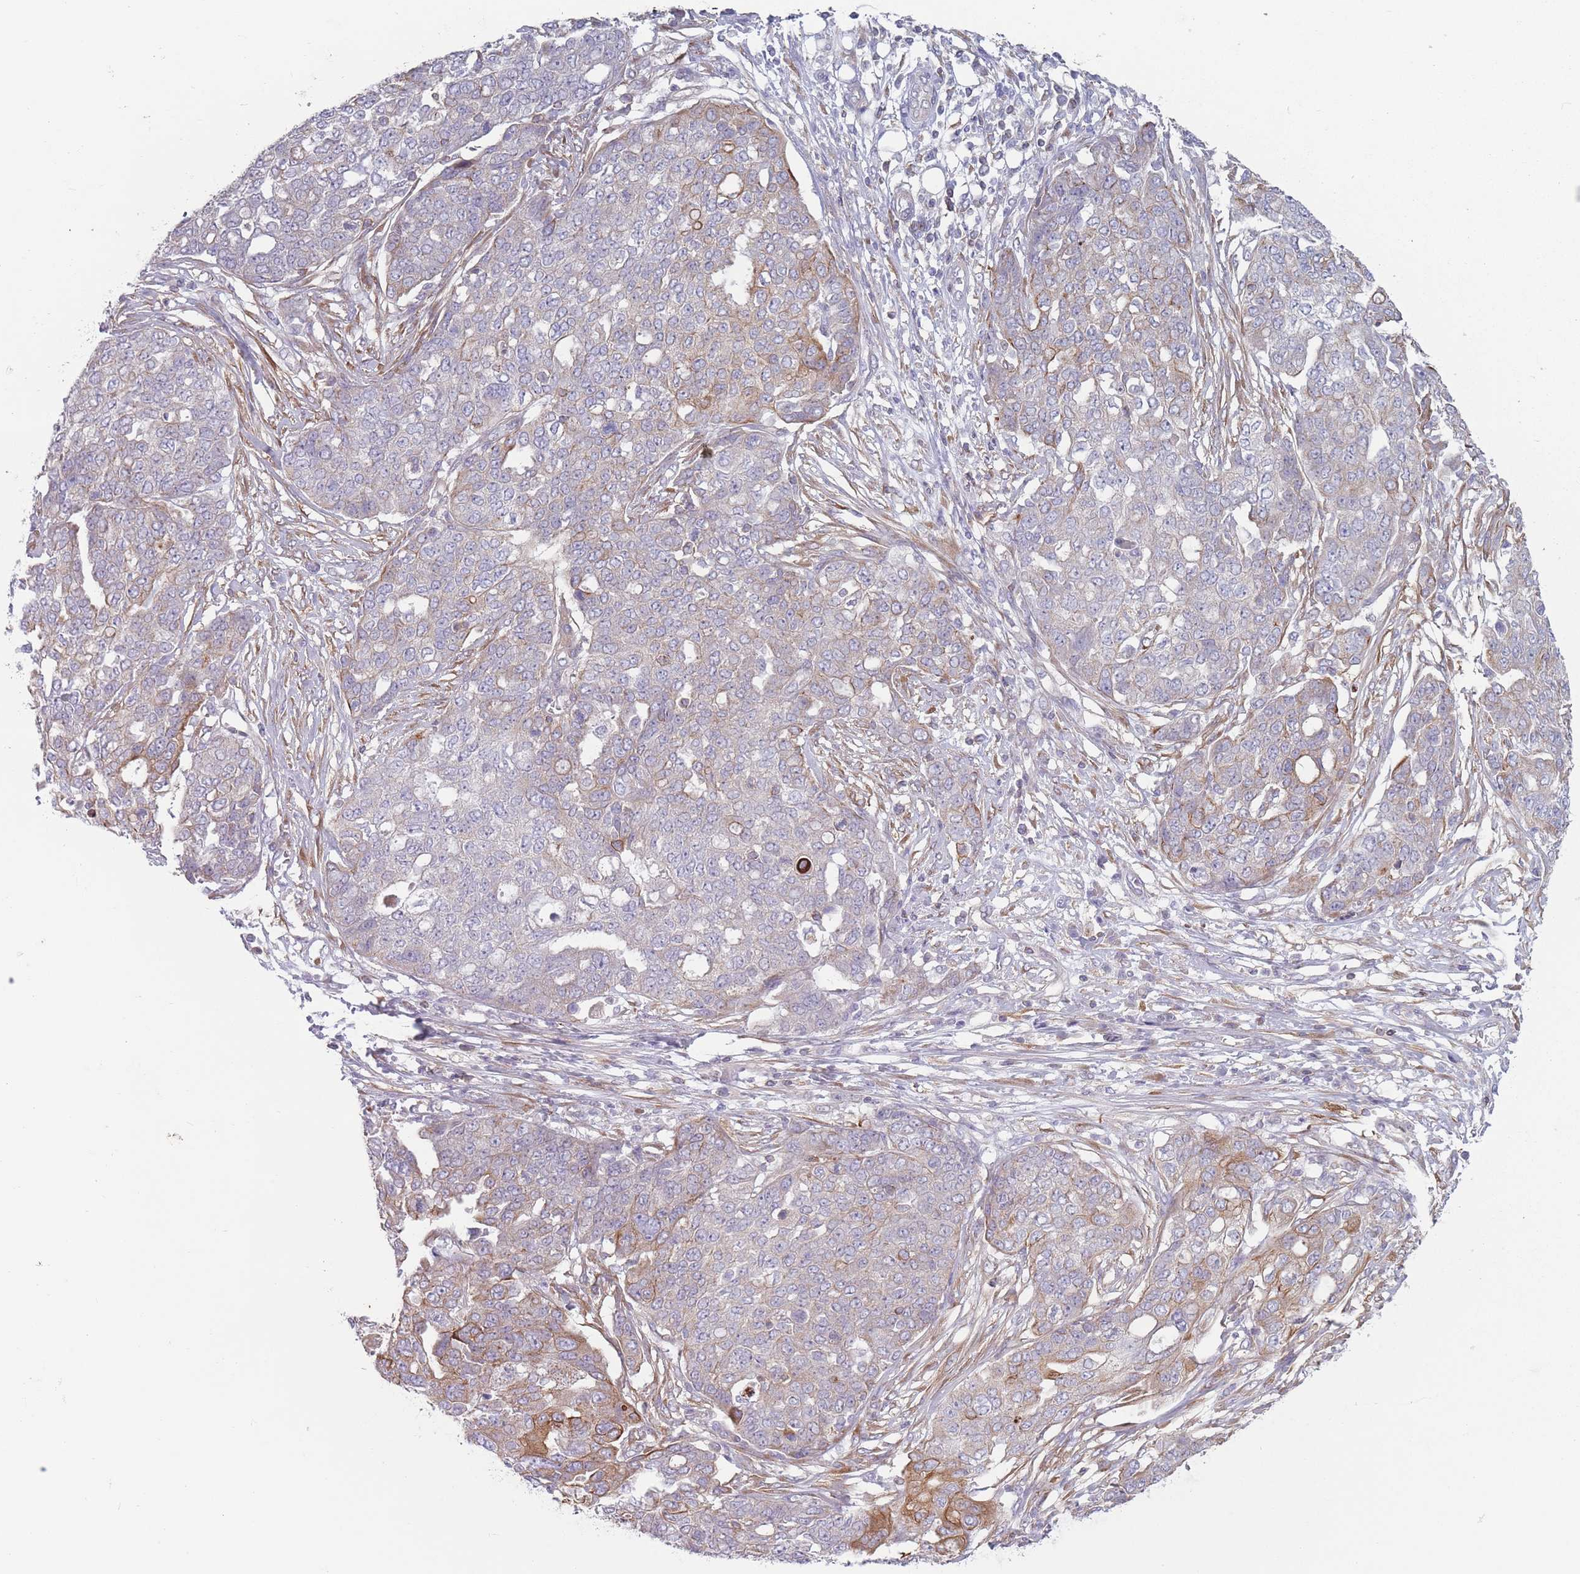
{"staining": {"intensity": "moderate", "quantity": "<25%", "location": "cytoplasmic/membranous"}, "tissue": "ovarian cancer", "cell_type": "Tumor cells", "image_type": "cancer", "snomed": [{"axis": "morphology", "description": "Cystadenocarcinoma, serous, NOS"}, {"axis": "topography", "description": "Soft tissue"}, {"axis": "topography", "description": "Ovary"}], "caption": "Protein staining by immunohistochemistry exhibits moderate cytoplasmic/membranous staining in approximately <25% of tumor cells in ovarian serous cystadenocarcinoma.", "gene": "HSBP1L1", "patient": {"sex": "female", "age": 57}}